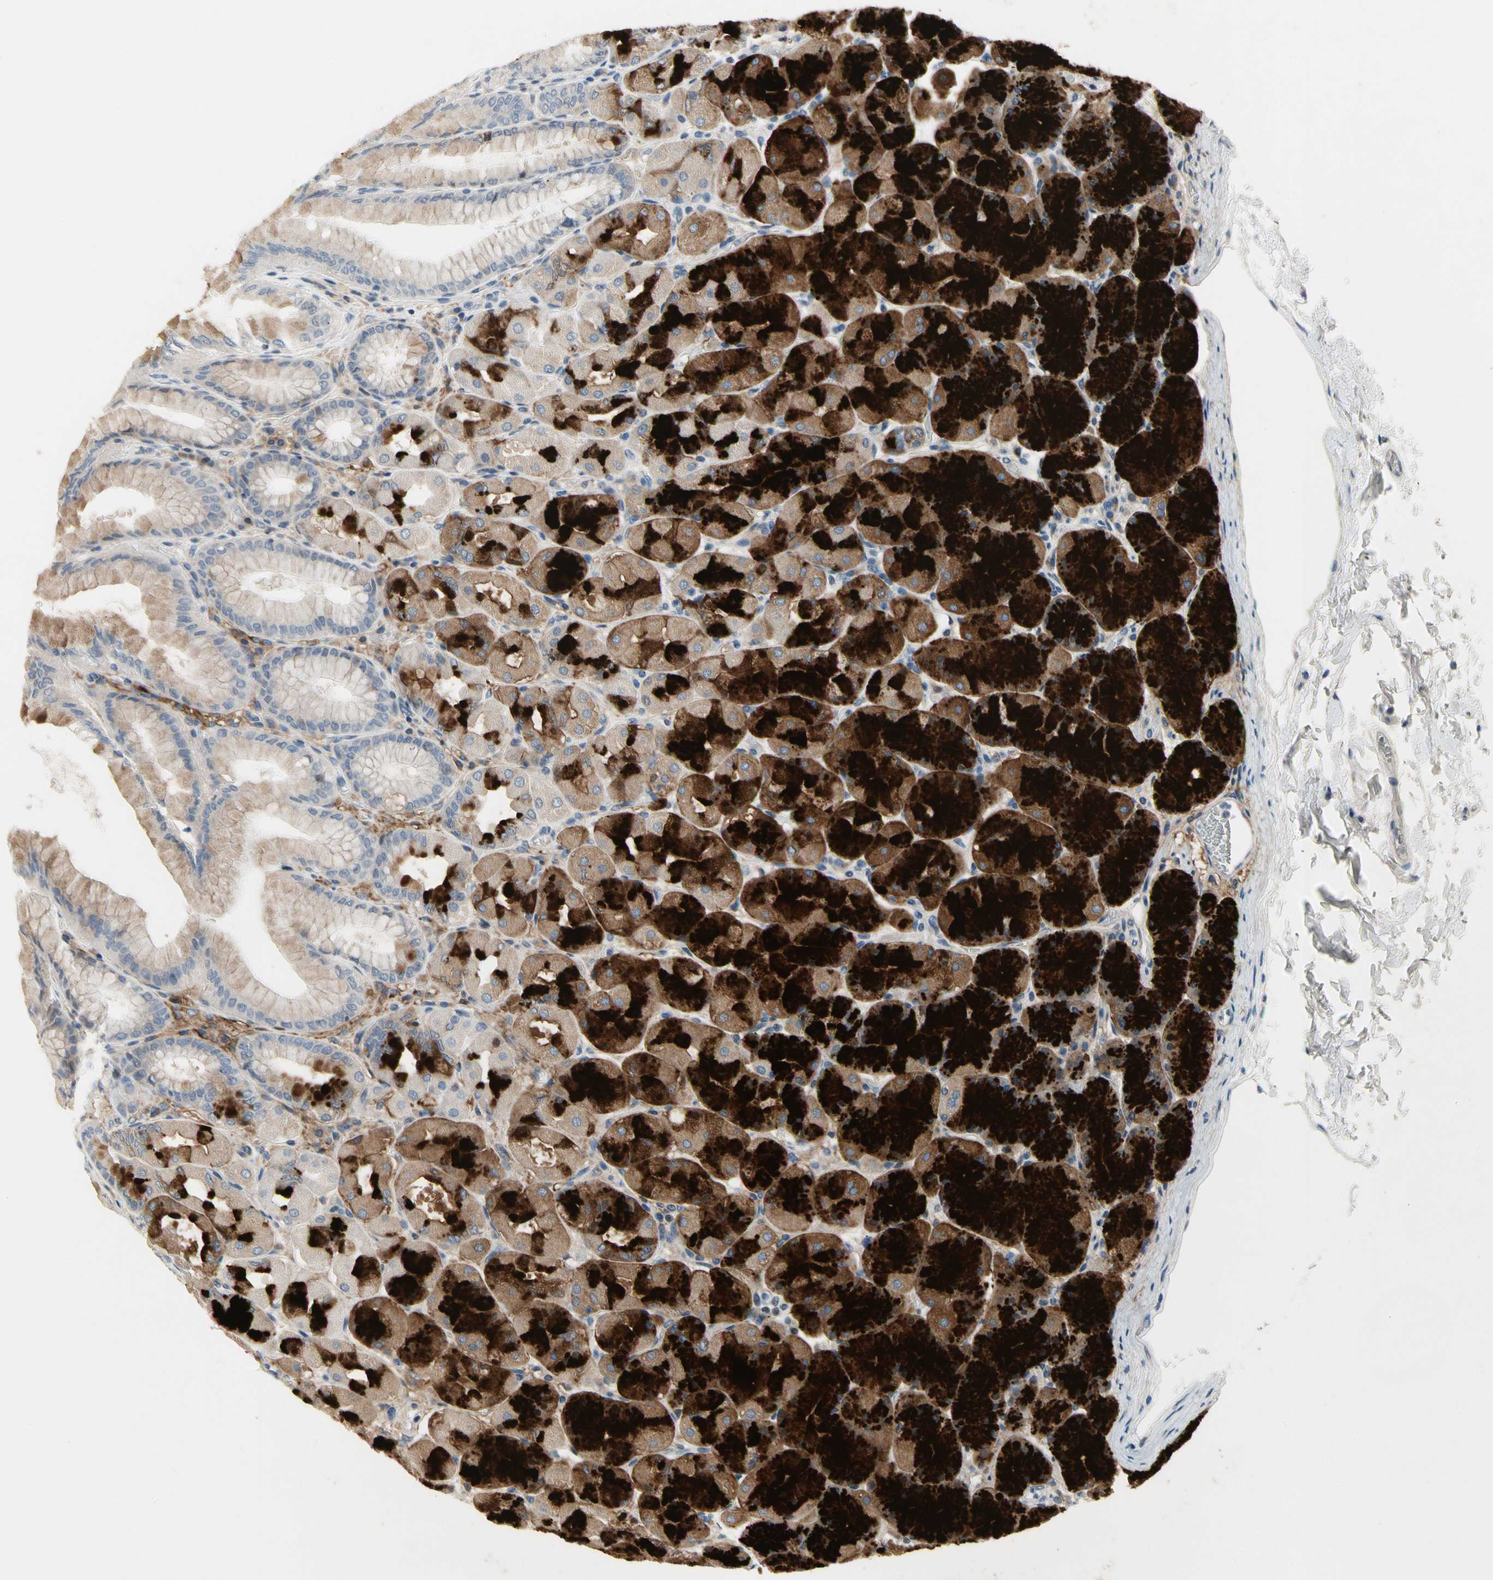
{"staining": {"intensity": "strong", "quantity": "25%-75%", "location": "cytoplasmic/membranous"}, "tissue": "stomach", "cell_type": "Glandular cells", "image_type": "normal", "snomed": [{"axis": "morphology", "description": "Normal tissue, NOS"}, {"axis": "topography", "description": "Stomach, upper"}], "caption": "Unremarkable stomach shows strong cytoplasmic/membranous staining in approximately 25%-75% of glandular cells.", "gene": "NFASC", "patient": {"sex": "female", "age": 56}}